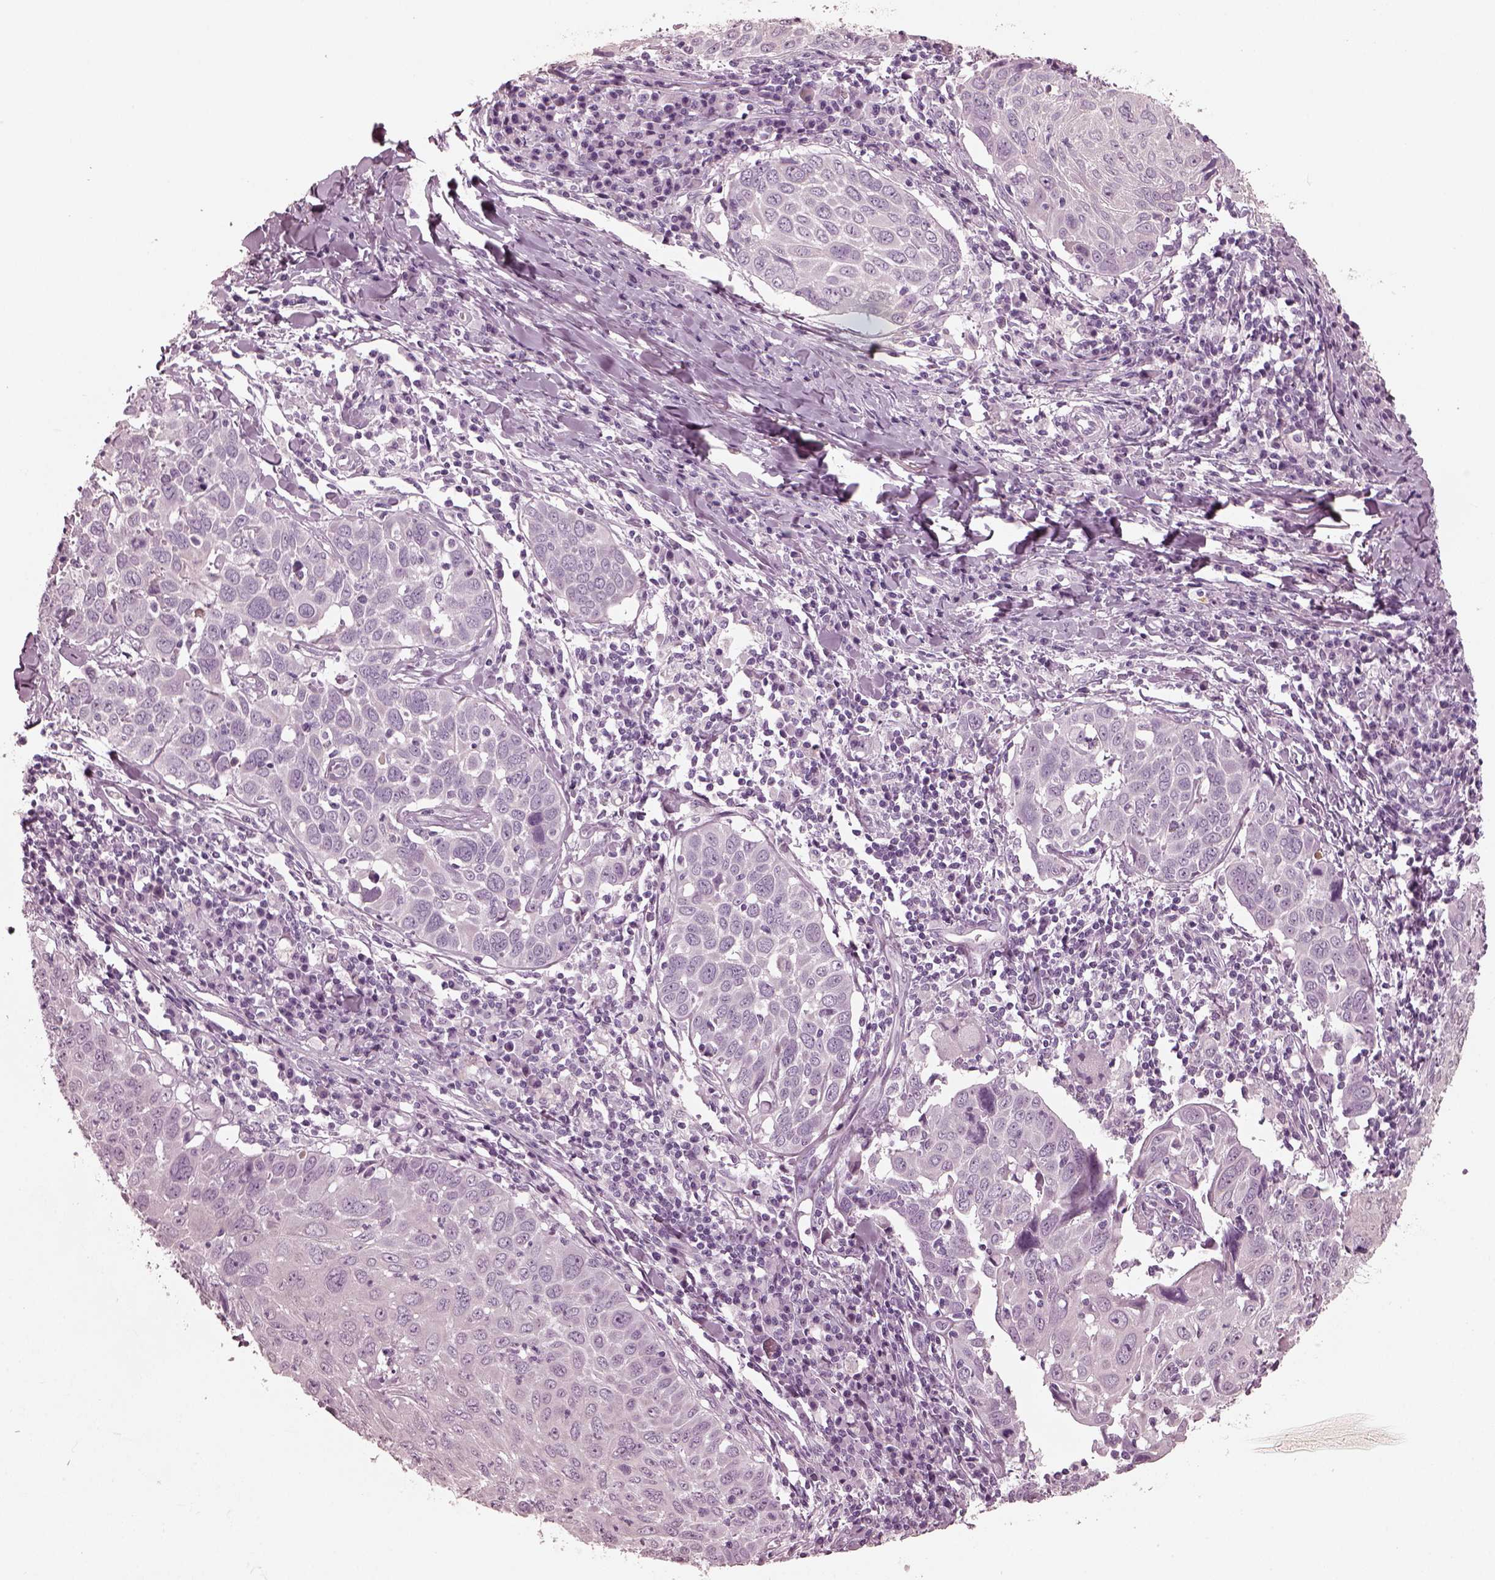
{"staining": {"intensity": "negative", "quantity": "none", "location": "none"}, "tissue": "lung cancer", "cell_type": "Tumor cells", "image_type": "cancer", "snomed": [{"axis": "morphology", "description": "Squamous cell carcinoma, NOS"}, {"axis": "topography", "description": "Lung"}], "caption": "An immunohistochemistry histopathology image of squamous cell carcinoma (lung) is shown. There is no staining in tumor cells of squamous cell carcinoma (lung). Nuclei are stained in blue.", "gene": "GRM6", "patient": {"sex": "male", "age": 57}}